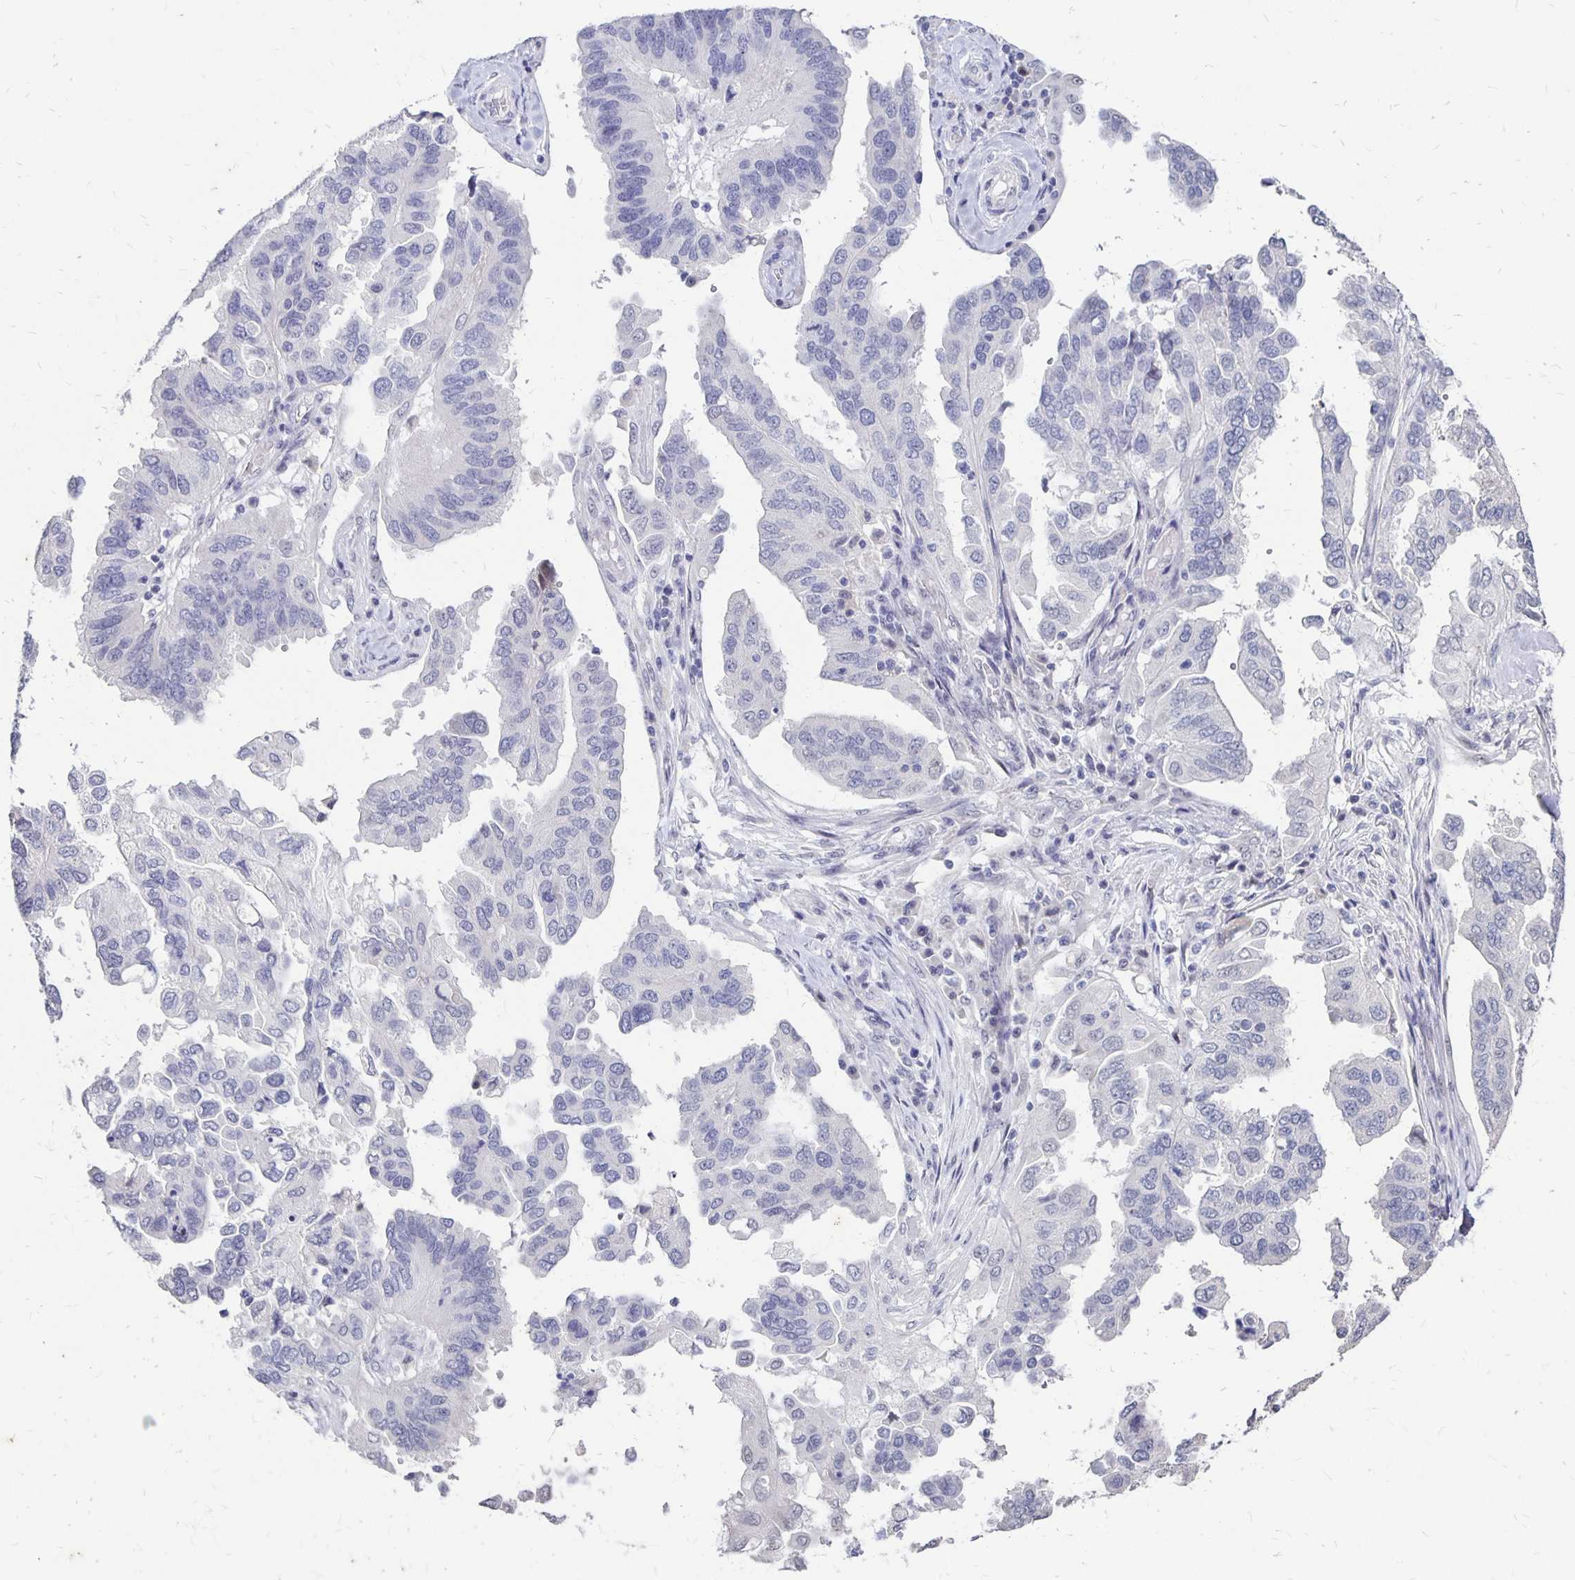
{"staining": {"intensity": "negative", "quantity": "none", "location": "none"}, "tissue": "ovarian cancer", "cell_type": "Tumor cells", "image_type": "cancer", "snomed": [{"axis": "morphology", "description": "Cystadenocarcinoma, serous, NOS"}, {"axis": "topography", "description": "Ovary"}], "caption": "A high-resolution photomicrograph shows IHC staining of ovarian cancer, which demonstrates no significant staining in tumor cells.", "gene": "ATOSB", "patient": {"sex": "female", "age": 79}}